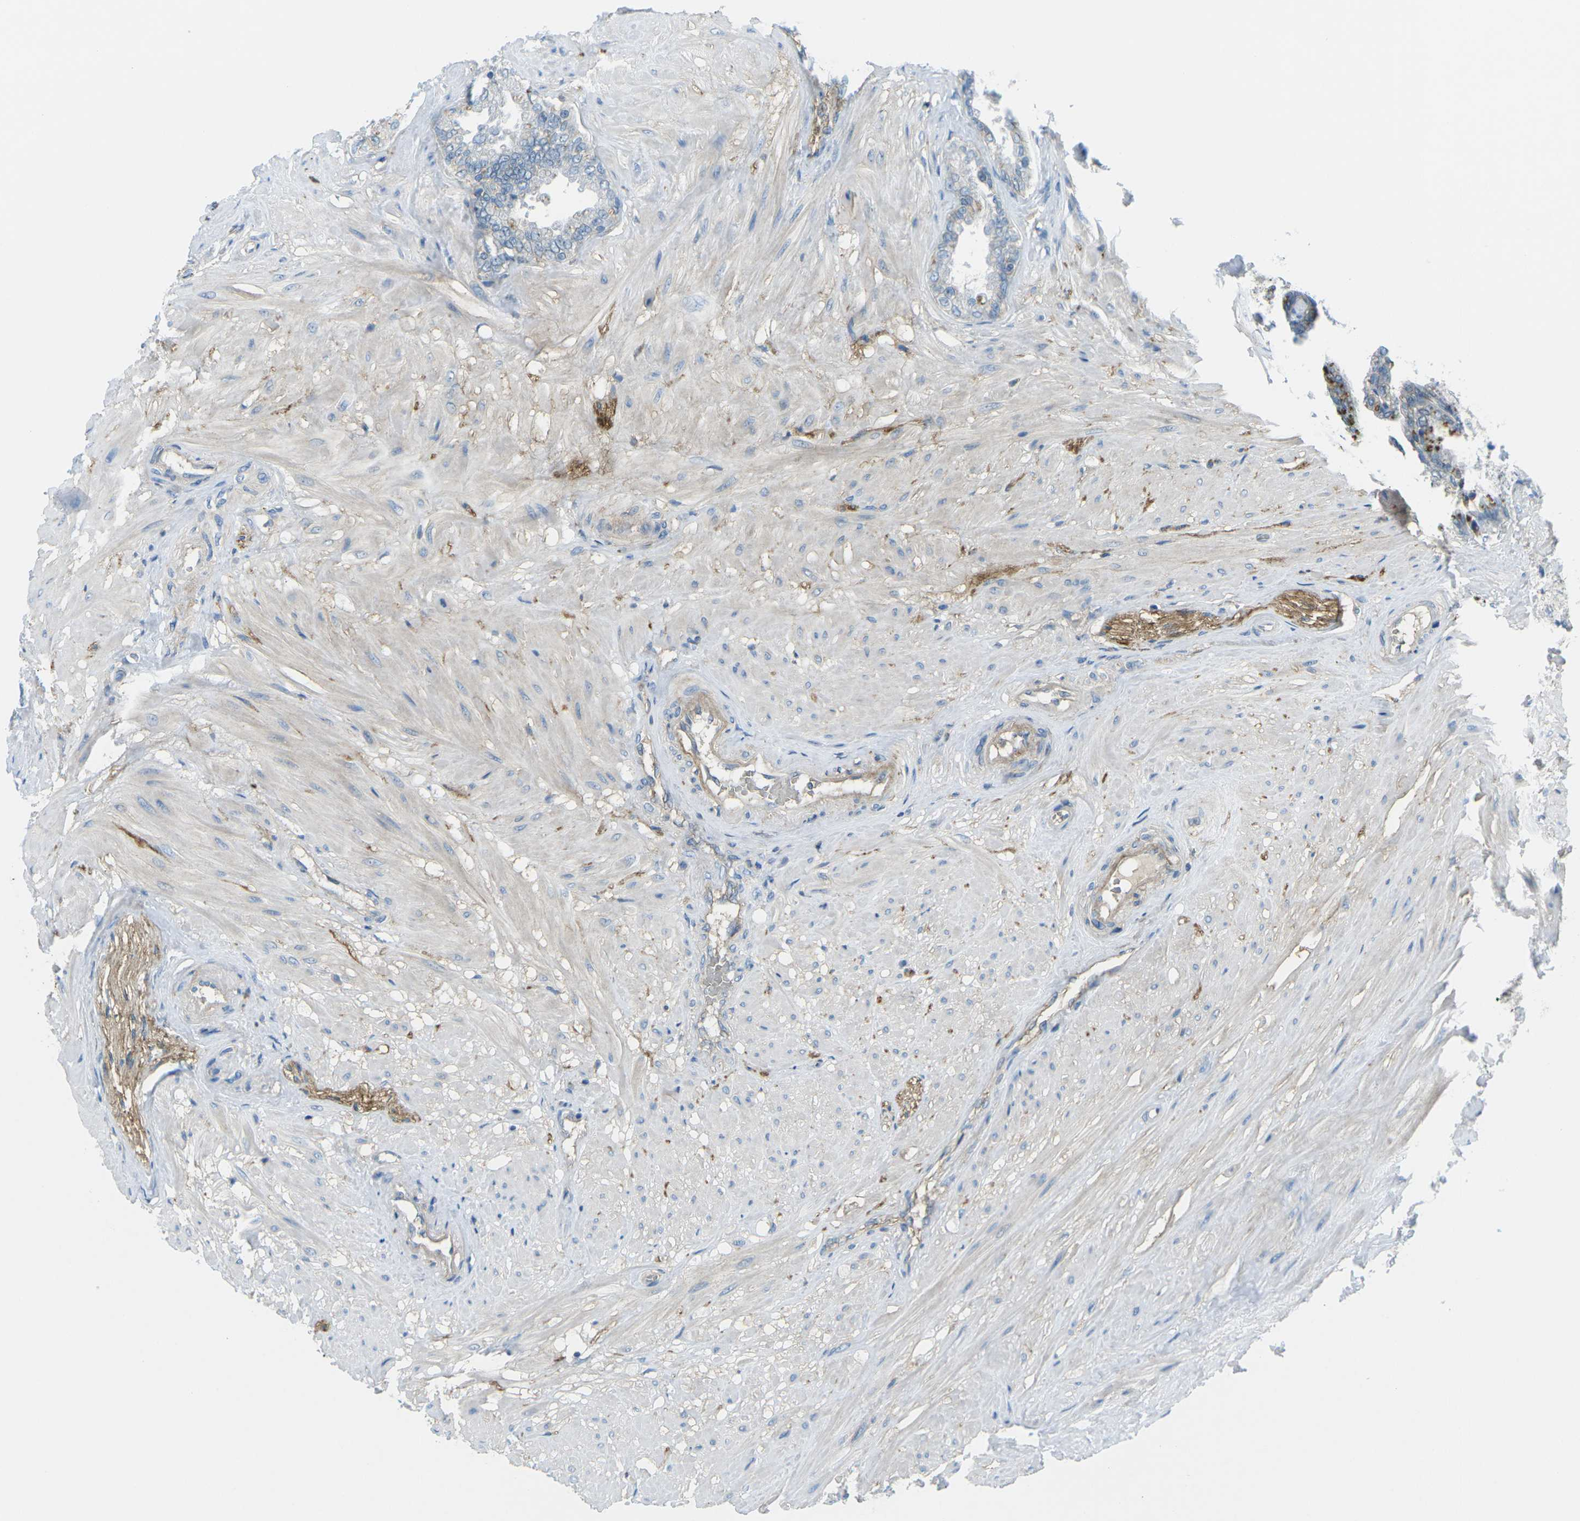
{"staining": {"intensity": "negative", "quantity": "none", "location": "none"}, "tissue": "seminal vesicle", "cell_type": "Glandular cells", "image_type": "normal", "snomed": [{"axis": "morphology", "description": "Normal tissue, NOS"}, {"axis": "topography", "description": "Seminal veicle"}], "caption": "IHC histopathology image of unremarkable seminal vesicle: seminal vesicle stained with DAB demonstrates no significant protein staining in glandular cells. Nuclei are stained in blue.", "gene": "CD47", "patient": {"sex": "male", "age": 46}}